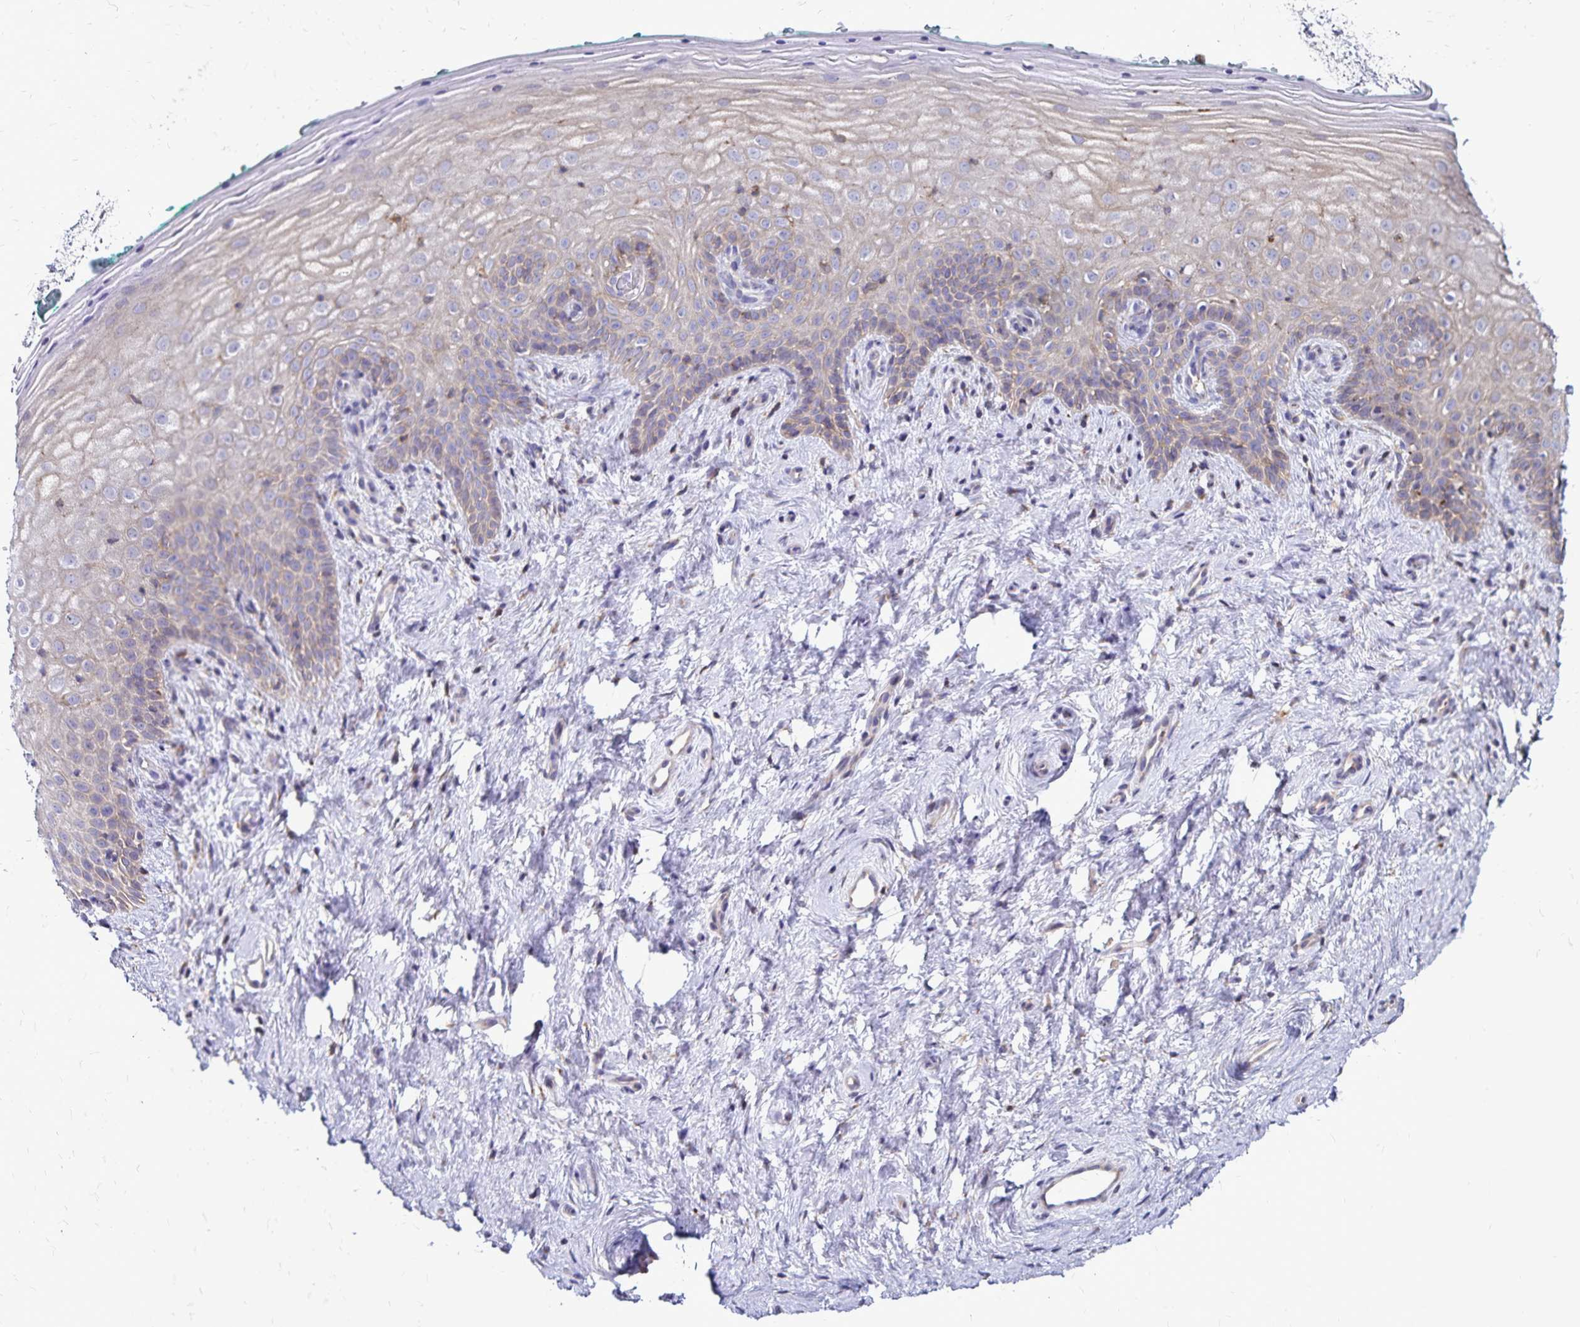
{"staining": {"intensity": "weak", "quantity": "25%-75%", "location": "cytoplasmic/membranous"}, "tissue": "vagina", "cell_type": "Squamous epithelial cells", "image_type": "normal", "snomed": [{"axis": "morphology", "description": "Normal tissue, NOS"}, {"axis": "topography", "description": "Vagina"}], "caption": "Protein staining of normal vagina displays weak cytoplasmic/membranous staining in about 25%-75% of squamous epithelial cells.", "gene": "NAGPA", "patient": {"sex": "female", "age": 45}}